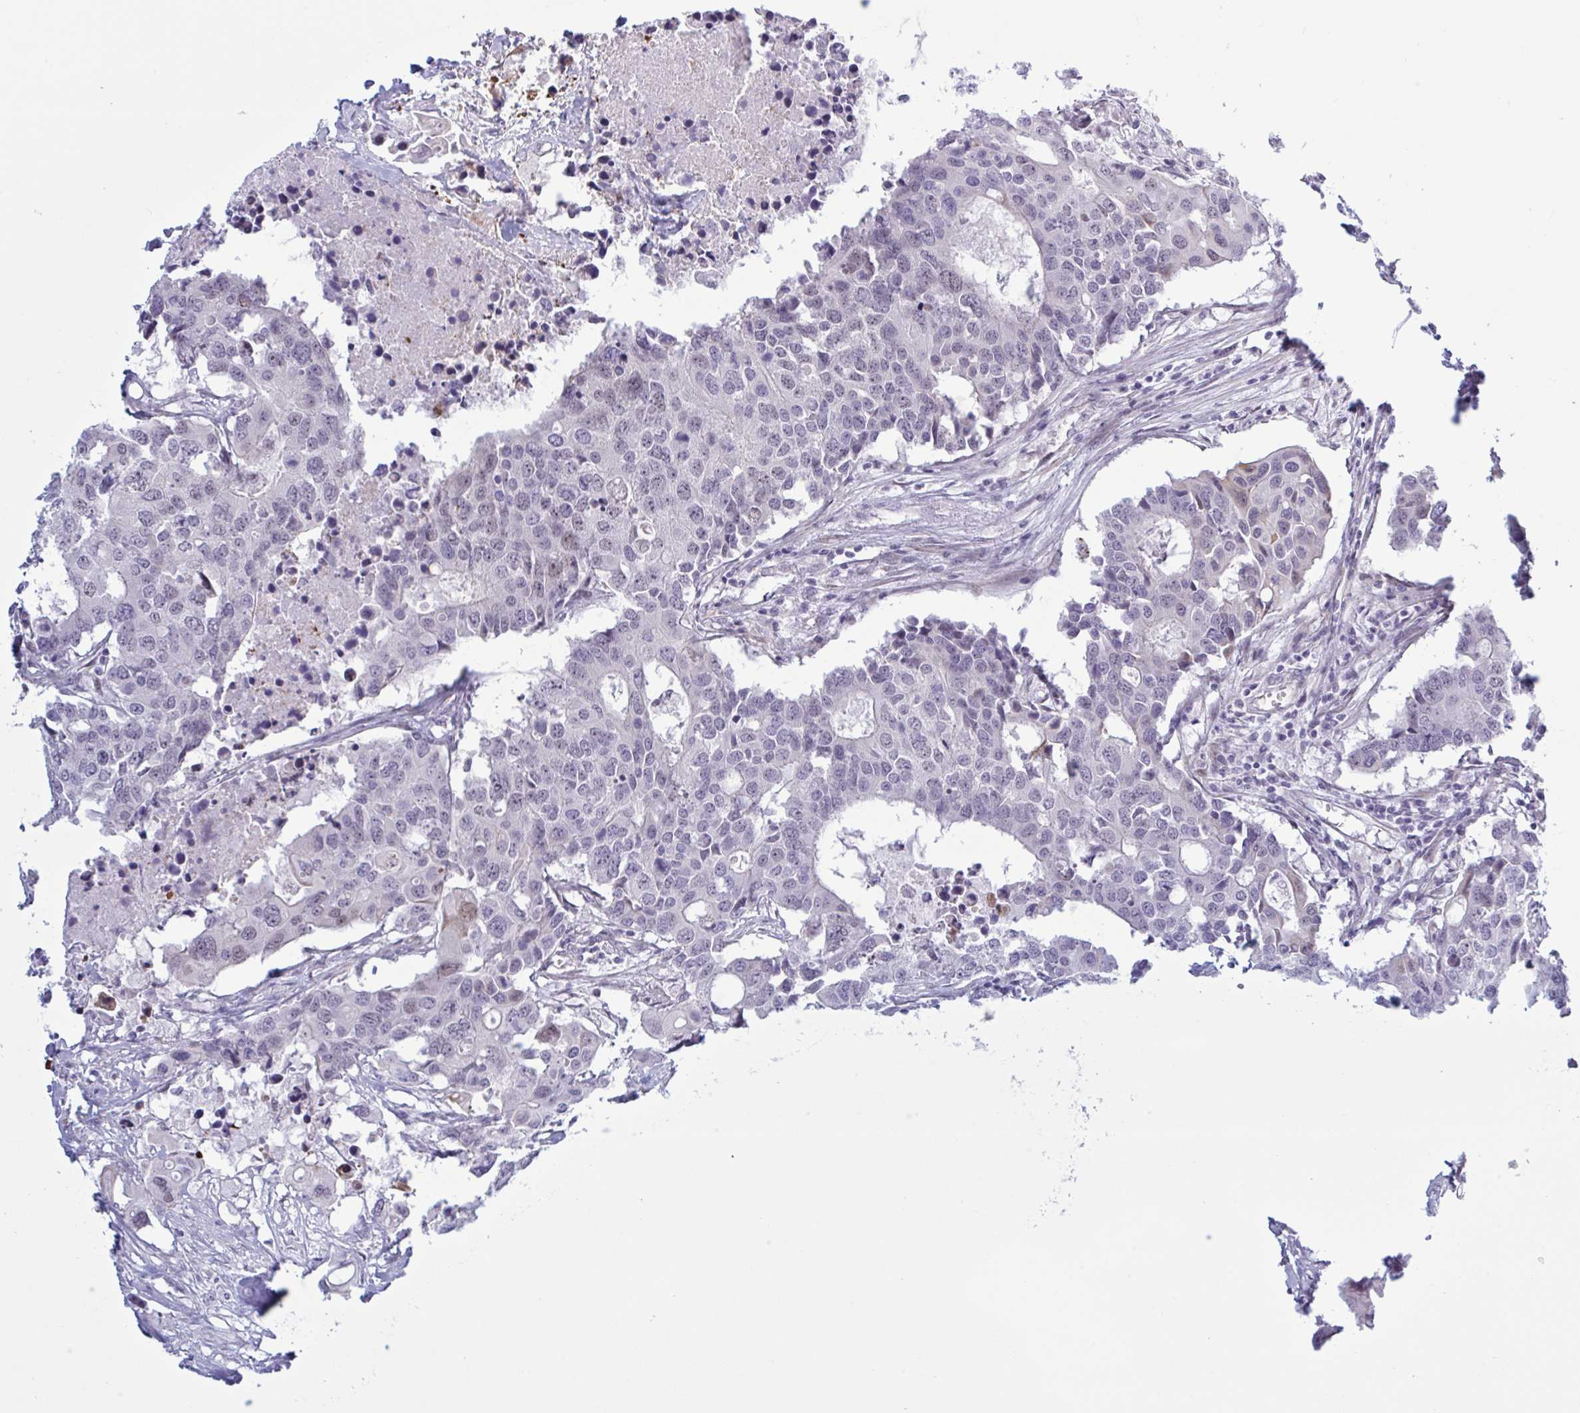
{"staining": {"intensity": "negative", "quantity": "none", "location": "none"}, "tissue": "colorectal cancer", "cell_type": "Tumor cells", "image_type": "cancer", "snomed": [{"axis": "morphology", "description": "Adenocarcinoma, NOS"}, {"axis": "topography", "description": "Colon"}], "caption": "High magnification brightfield microscopy of colorectal adenocarcinoma stained with DAB (brown) and counterstained with hematoxylin (blue): tumor cells show no significant staining.", "gene": "PRMT6", "patient": {"sex": "male", "age": 77}}